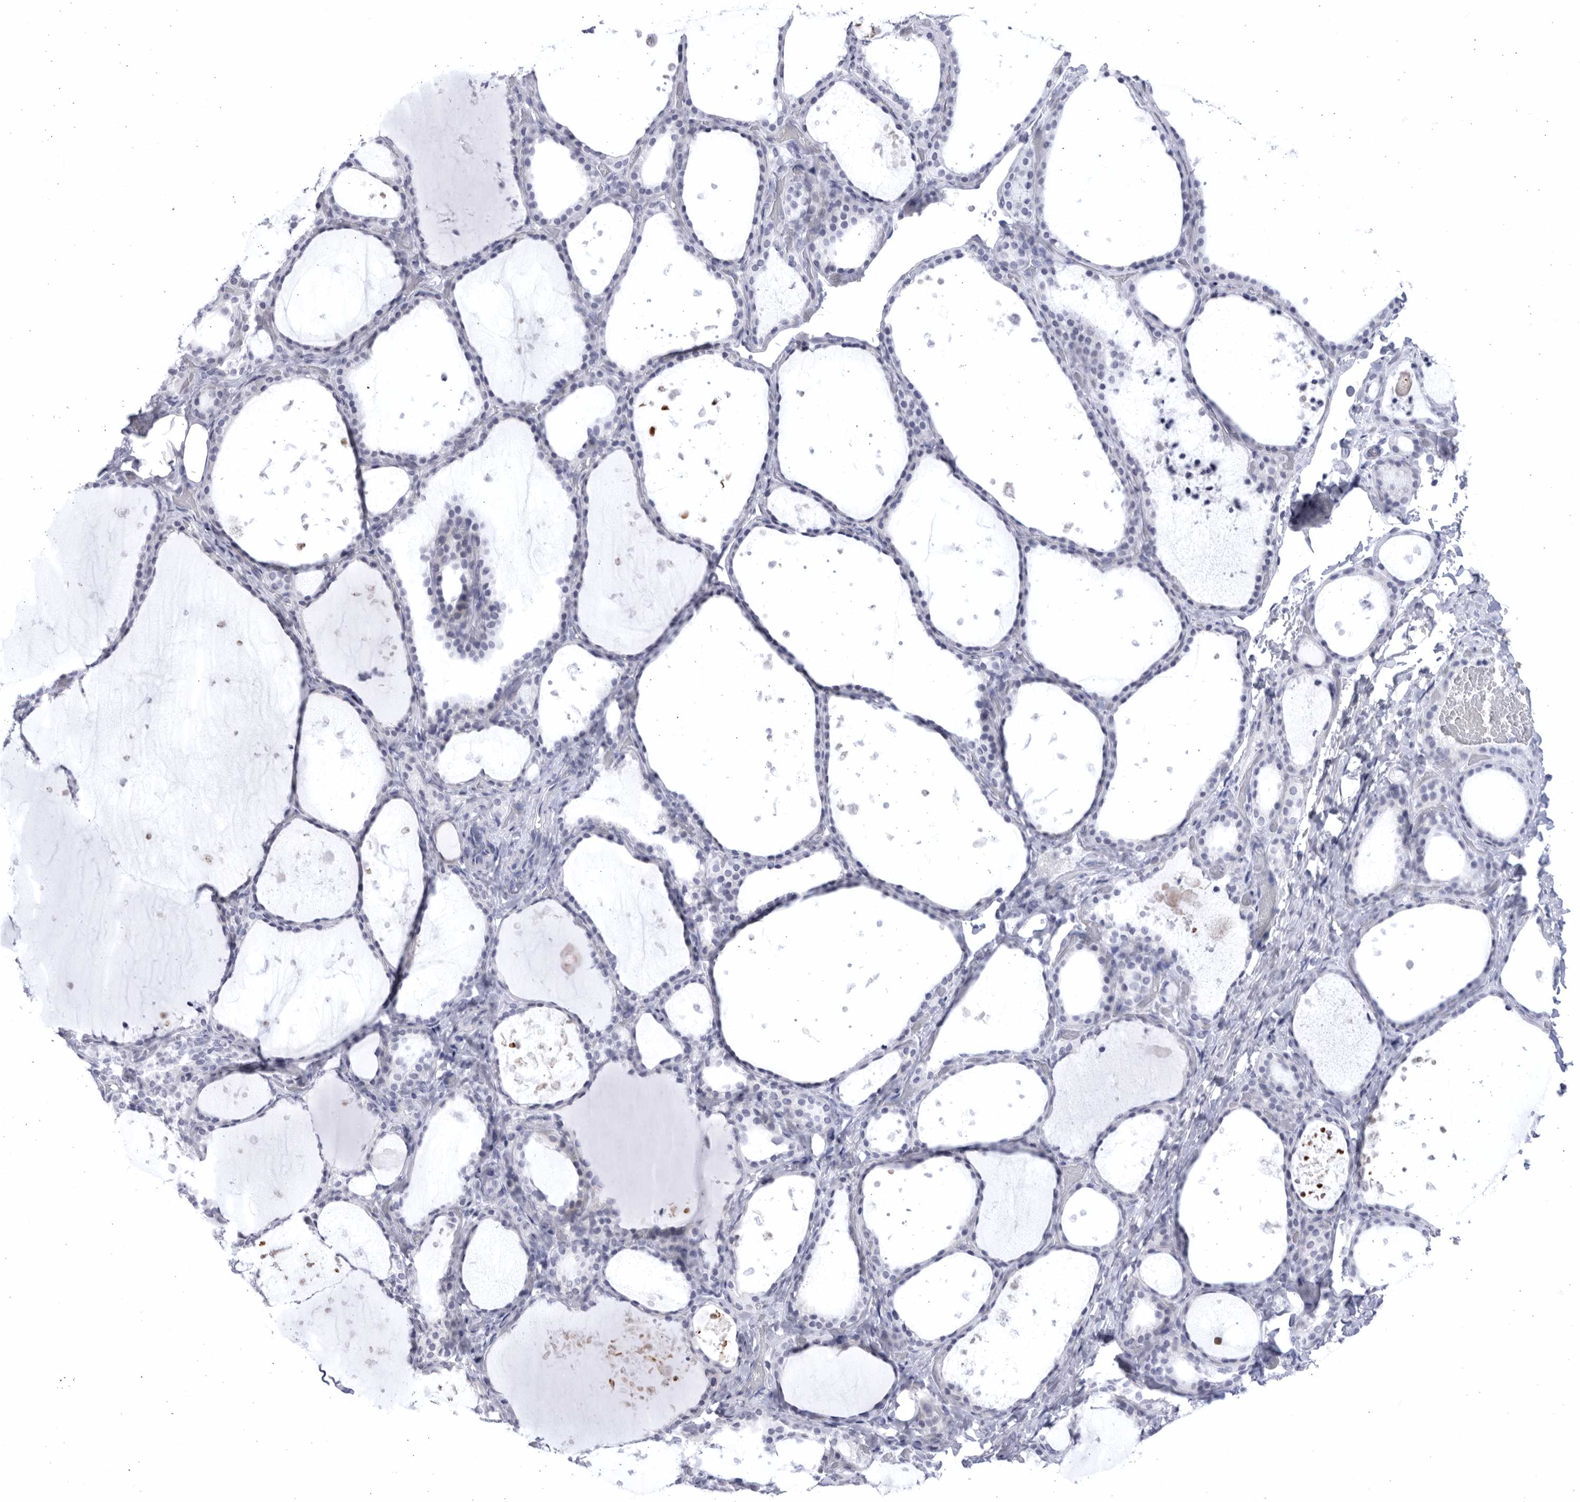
{"staining": {"intensity": "negative", "quantity": "none", "location": "none"}, "tissue": "thyroid gland", "cell_type": "Glandular cells", "image_type": "normal", "snomed": [{"axis": "morphology", "description": "Normal tissue, NOS"}, {"axis": "topography", "description": "Thyroid gland"}], "caption": "The immunohistochemistry (IHC) histopathology image has no significant staining in glandular cells of thyroid gland. (Stains: DAB IHC with hematoxylin counter stain, Microscopy: brightfield microscopy at high magnification).", "gene": "CCDC181", "patient": {"sex": "female", "age": 44}}